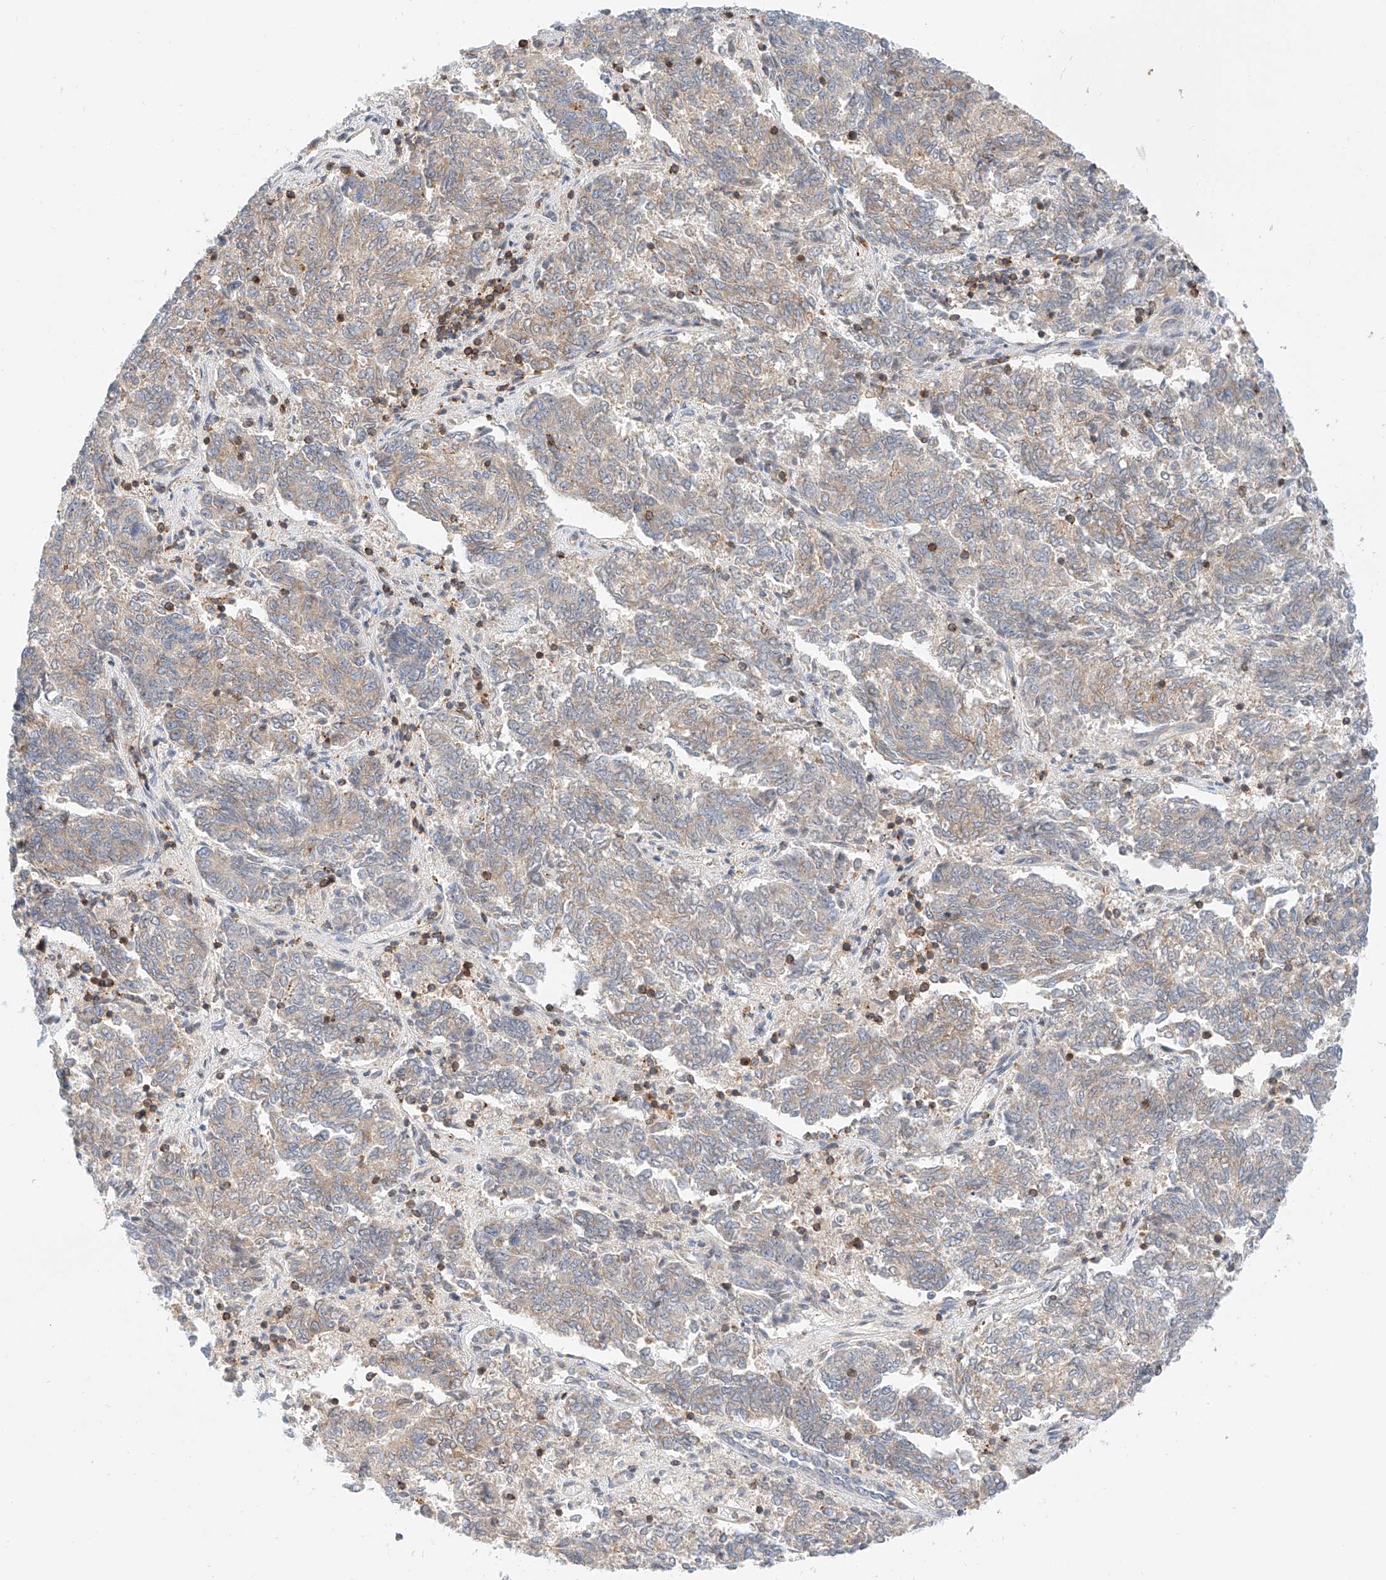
{"staining": {"intensity": "weak", "quantity": "<25%", "location": "cytoplasmic/membranous"}, "tissue": "endometrial cancer", "cell_type": "Tumor cells", "image_type": "cancer", "snomed": [{"axis": "morphology", "description": "Adenocarcinoma, NOS"}, {"axis": "topography", "description": "Endometrium"}], "caption": "This is an immunohistochemistry (IHC) micrograph of human endometrial cancer (adenocarcinoma). There is no expression in tumor cells.", "gene": "MFN2", "patient": {"sex": "female", "age": 80}}